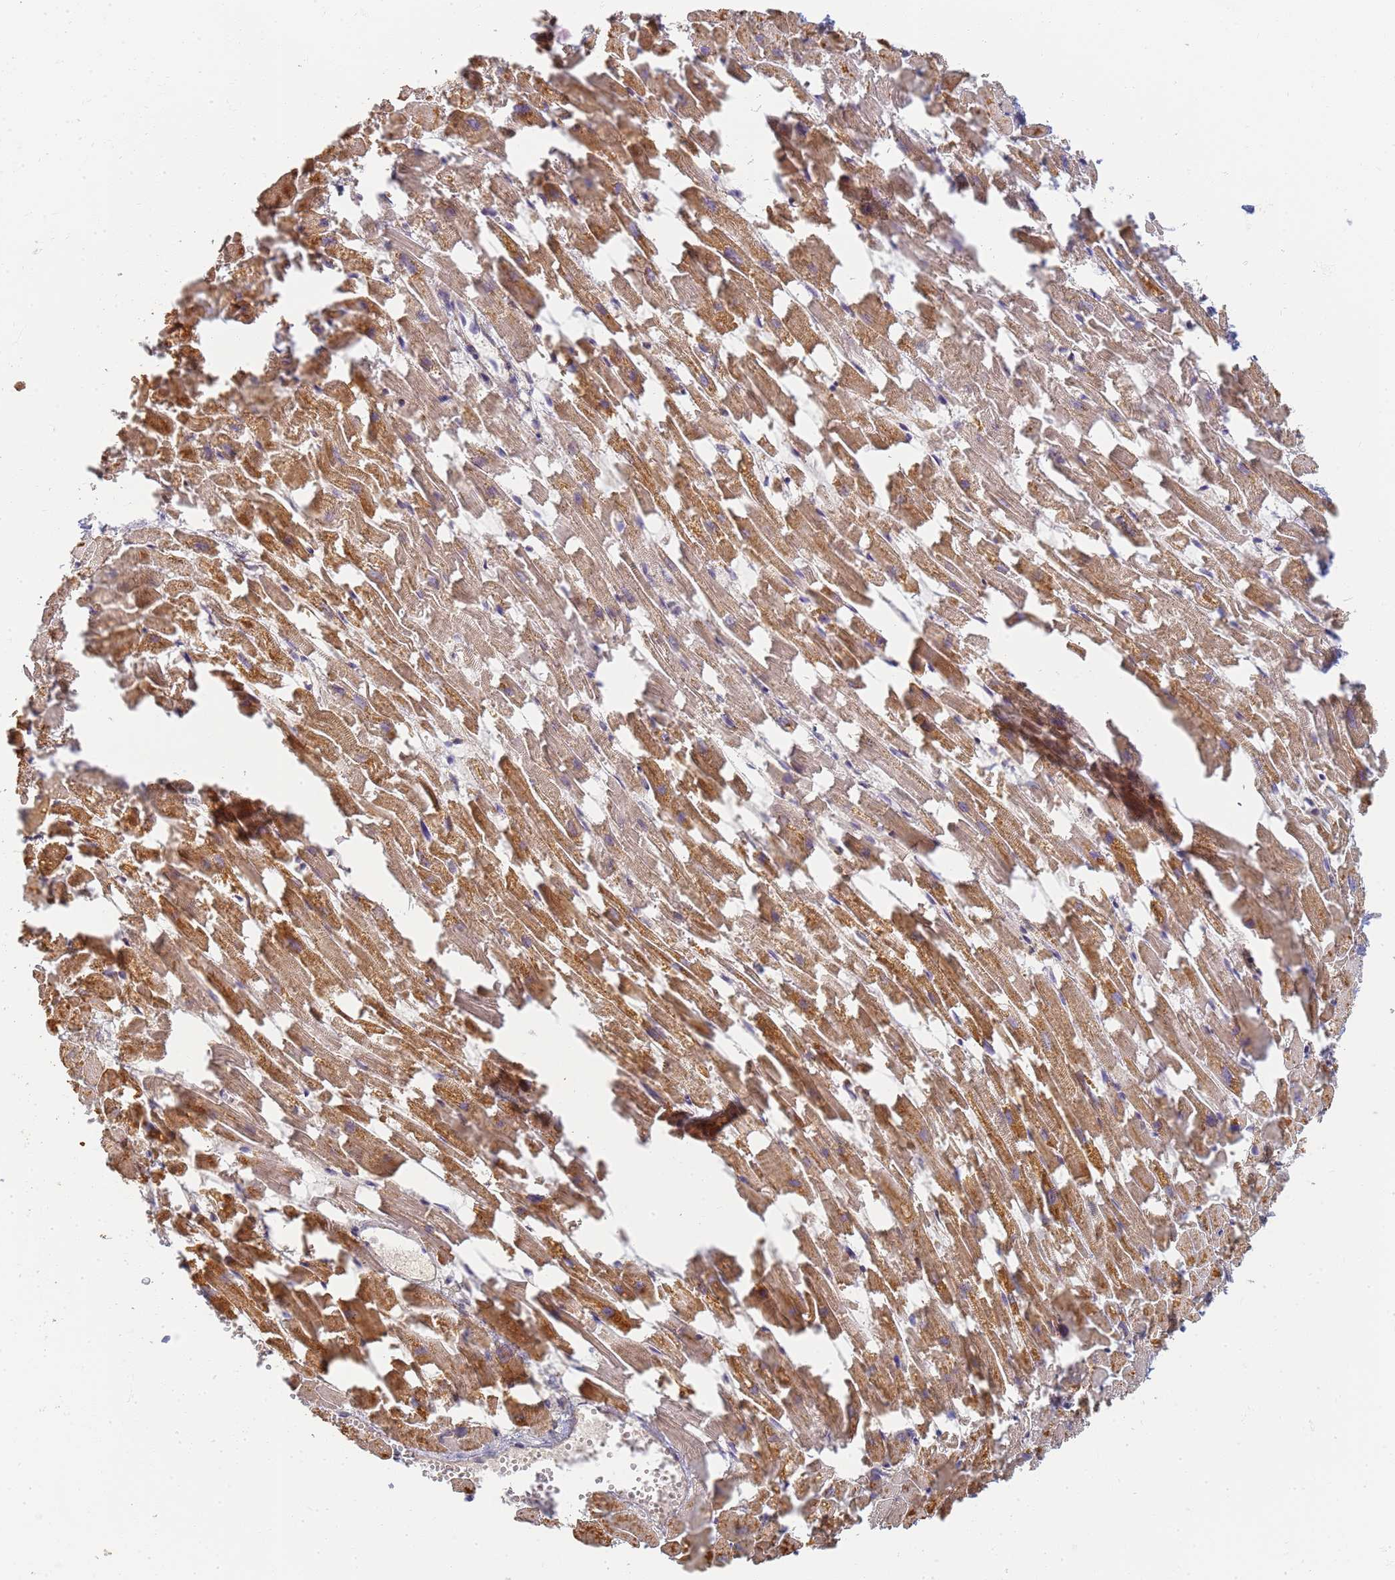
{"staining": {"intensity": "moderate", "quantity": ">75%", "location": "cytoplasmic/membranous"}, "tissue": "heart muscle", "cell_type": "Cardiomyocytes", "image_type": "normal", "snomed": [{"axis": "morphology", "description": "Normal tissue, NOS"}, {"axis": "topography", "description": "Heart"}], "caption": "Normal heart muscle reveals moderate cytoplasmic/membranous expression in about >75% of cardiomyocytes, visualized by immunohistochemistry. The staining is performed using DAB (3,3'-diaminobenzidine) brown chromogen to label protein expression. The nuclei are counter-stained blue using hematoxylin.", "gene": "UTP23", "patient": {"sex": "female", "age": 64}}